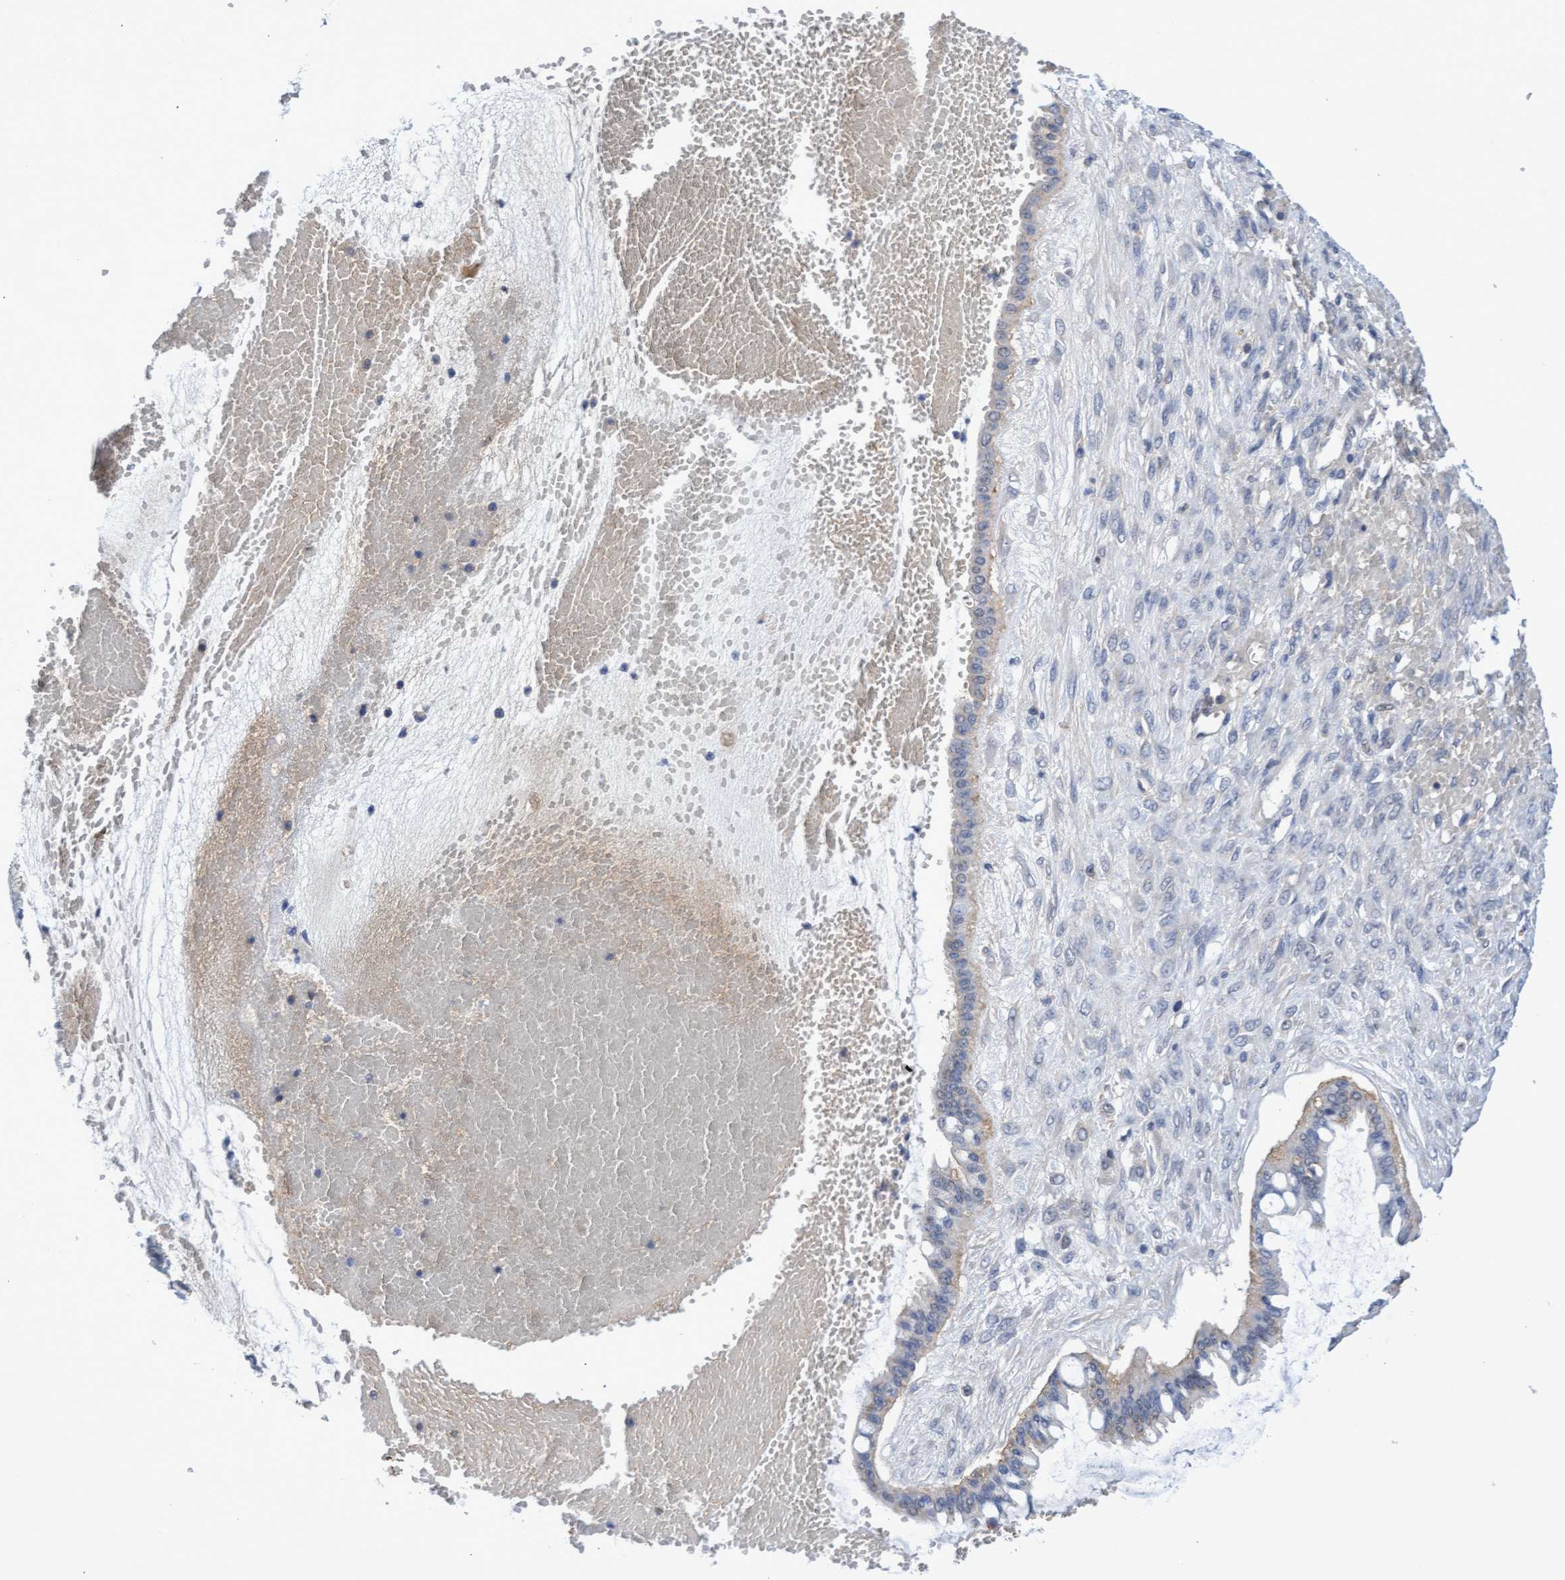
{"staining": {"intensity": "weak", "quantity": "<25%", "location": "cytoplasmic/membranous"}, "tissue": "ovarian cancer", "cell_type": "Tumor cells", "image_type": "cancer", "snomed": [{"axis": "morphology", "description": "Cystadenocarcinoma, mucinous, NOS"}, {"axis": "topography", "description": "Ovary"}], "caption": "Immunohistochemical staining of human ovarian cancer reveals no significant positivity in tumor cells.", "gene": "GPR39", "patient": {"sex": "female", "age": 73}}